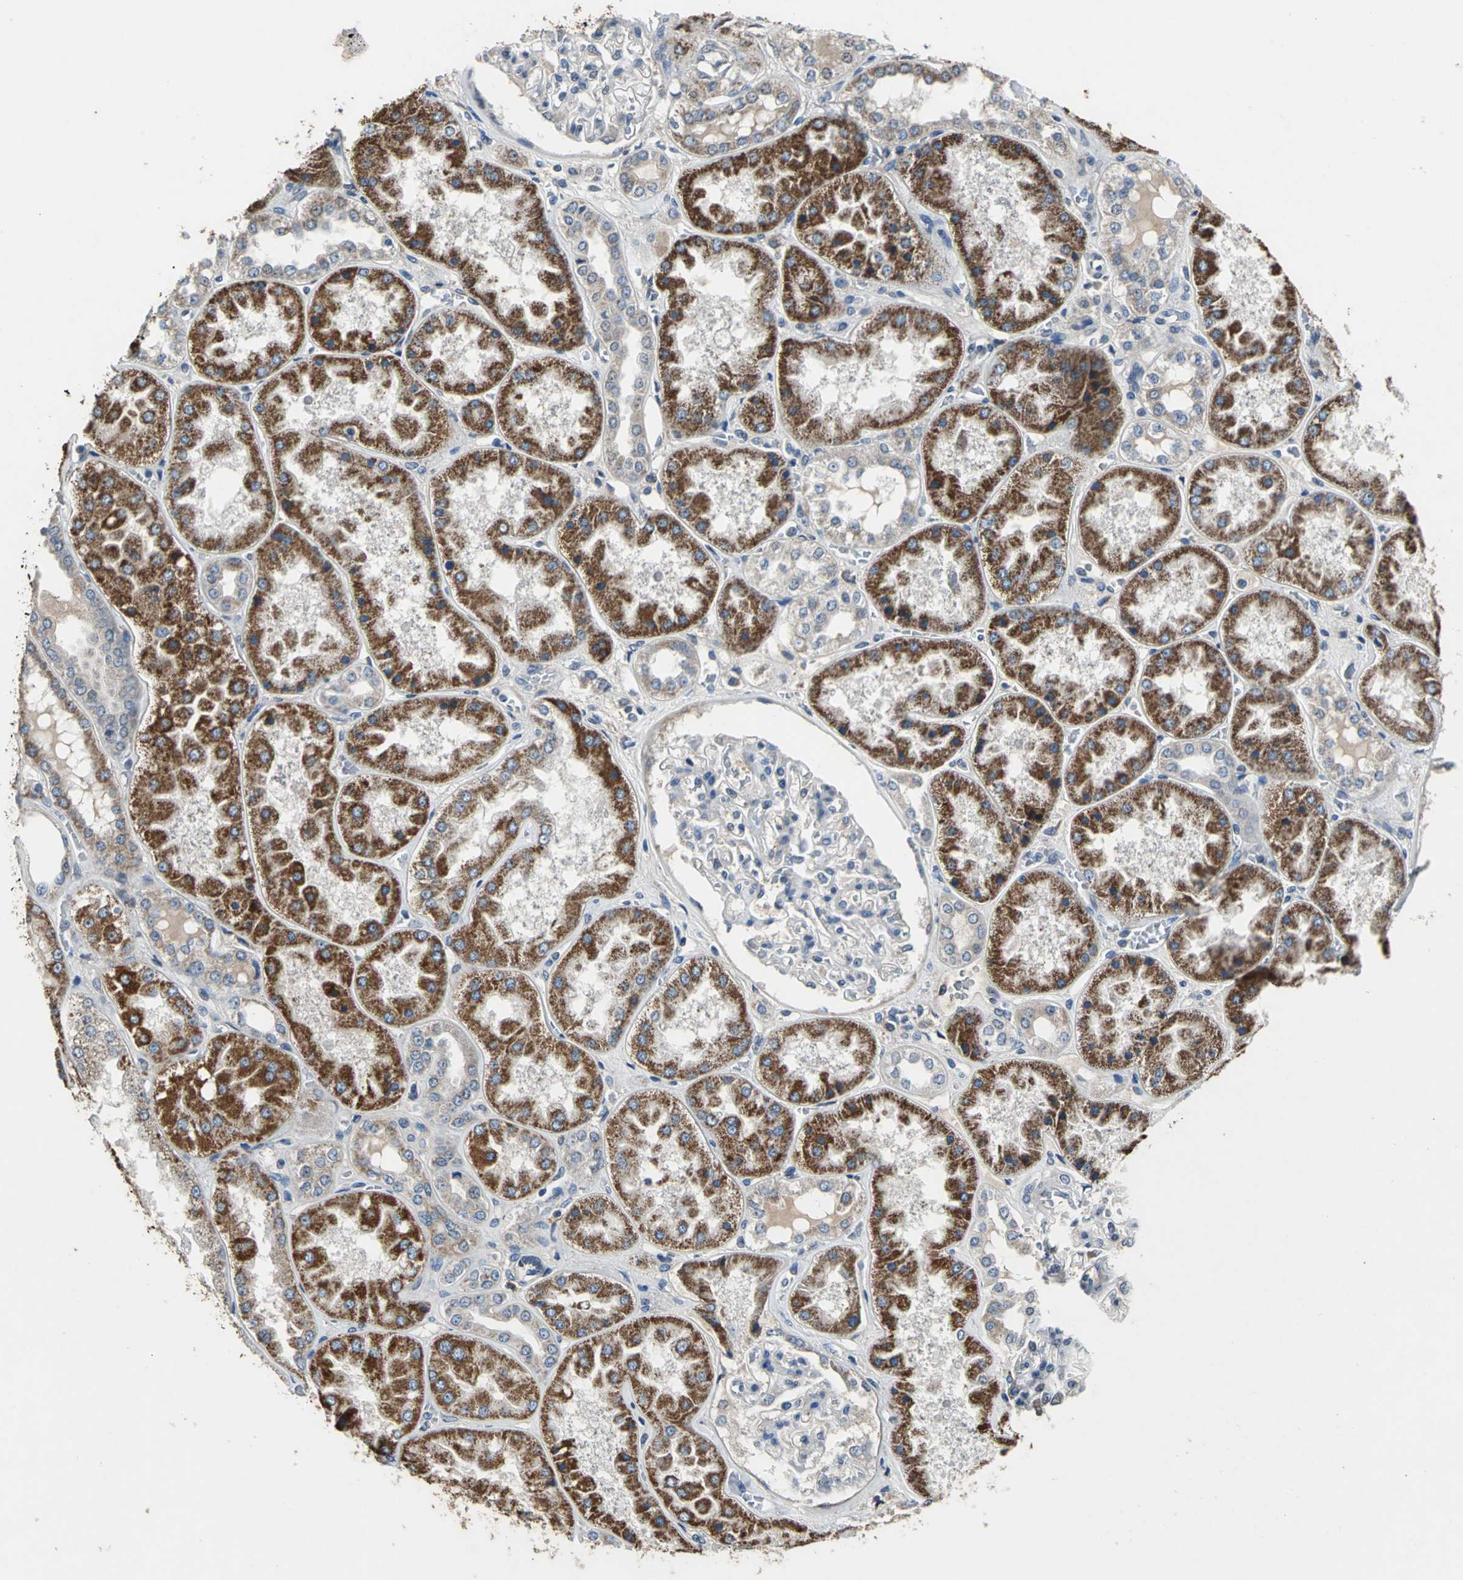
{"staining": {"intensity": "negative", "quantity": "none", "location": "none"}, "tissue": "kidney", "cell_type": "Cells in glomeruli", "image_type": "normal", "snomed": [{"axis": "morphology", "description": "Normal tissue, NOS"}, {"axis": "topography", "description": "Kidney"}], "caption": "A histopathology image of kidney stained for a protein shows no brown staining in cells in glomeruli. Nuclei are stained in blue.", "gene": "JADE3", "patient": {"sex": "female", "age": 56}}